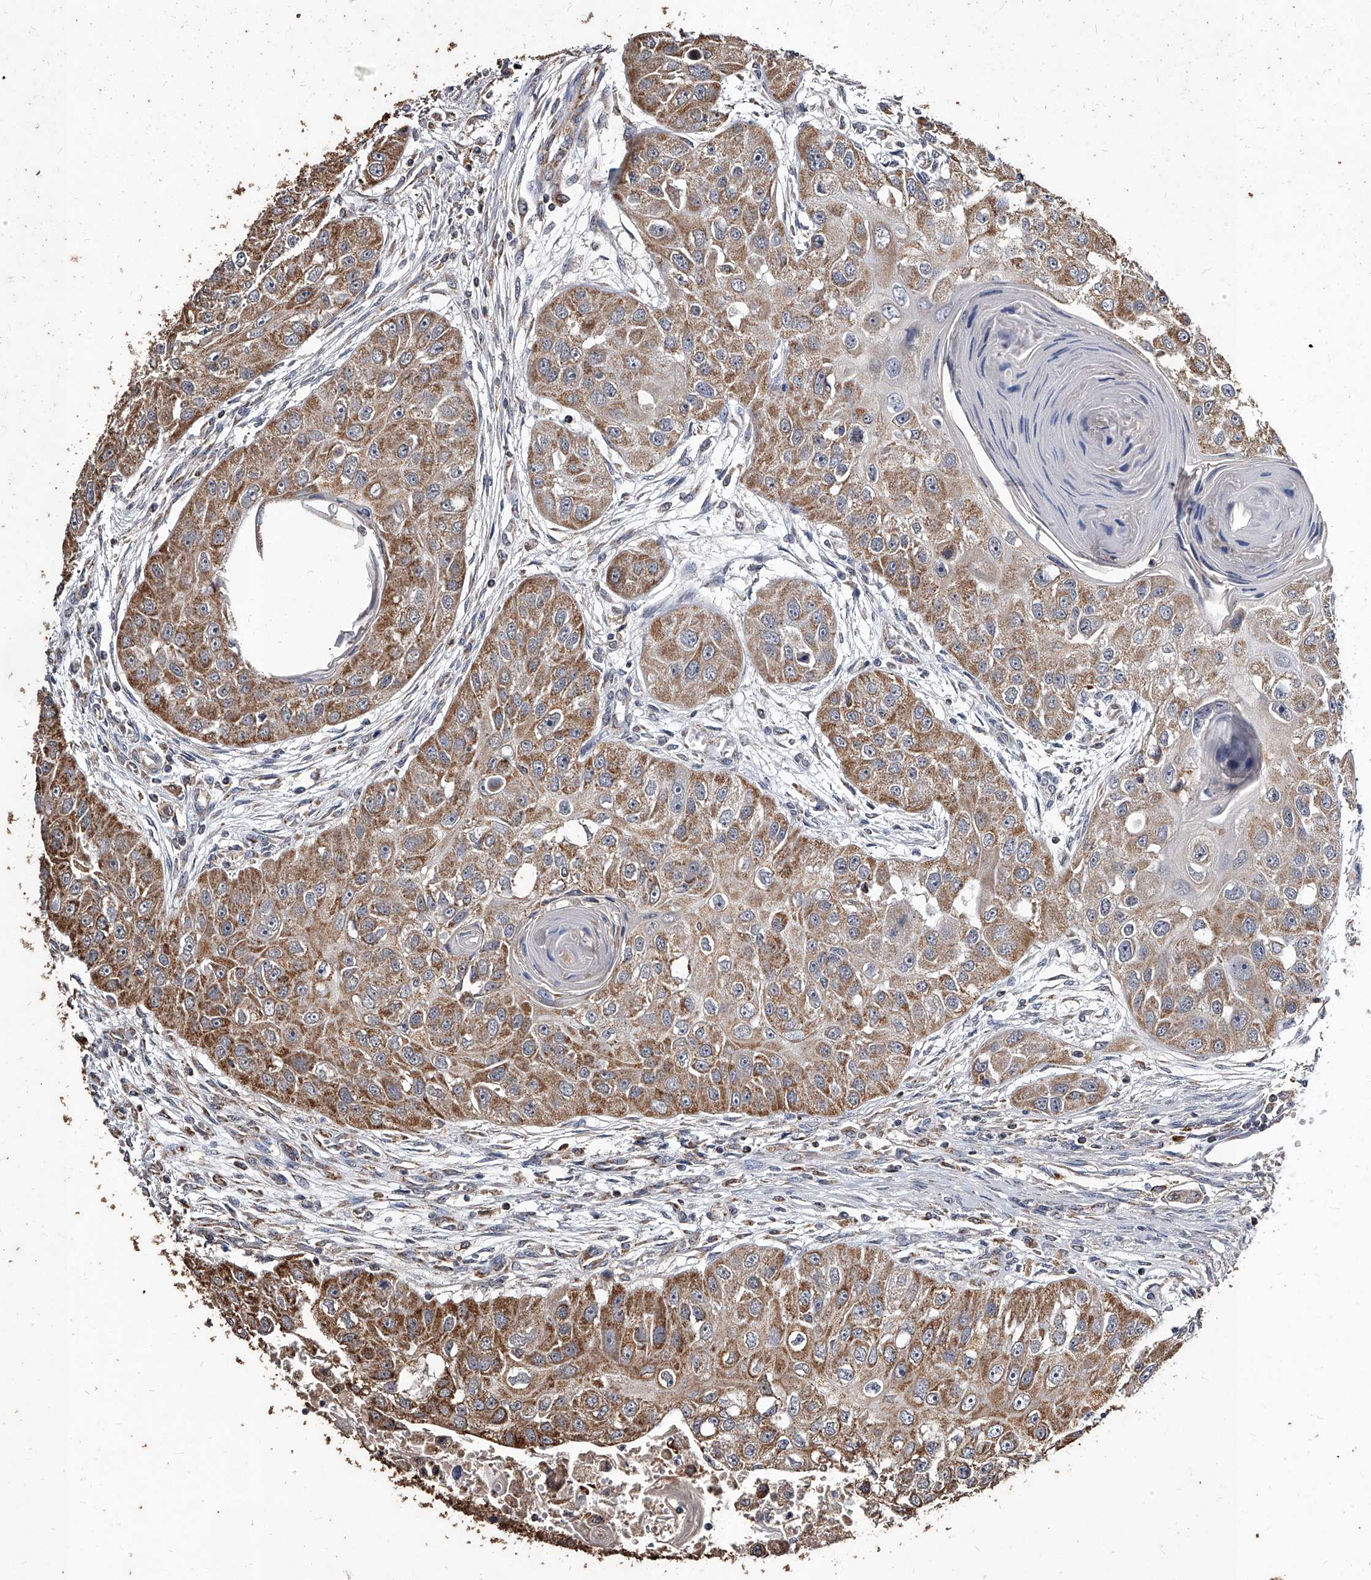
{"staining": {"intensity": "moderate", "quantity": ">75%", "location": "cytoplasmic/membranous"}, "tissue": "head and neck cancer", "cell_type": "Tumor cells", "image_type": "cancer", "snomed": [{"axis": "morphology", "description": "Normal tissue, NOS"}, {"axis": "morphology", "description": "Squamous cell carcinoma, NOS"}, {"axis": "topography", "description": "Skeletal muscle"}, {"axis": "topography", "description": "Head-Neck"}], "caption": "Immunohistochemical staining of head and neck cancer (squamous cell carcinoma) demonstrates medium levels of moderate cytoplasmic/membranous protein staining in about >75% of tumor cells.", "gene": "GPR183", "patient": {"sex": "male", "age": 51}}